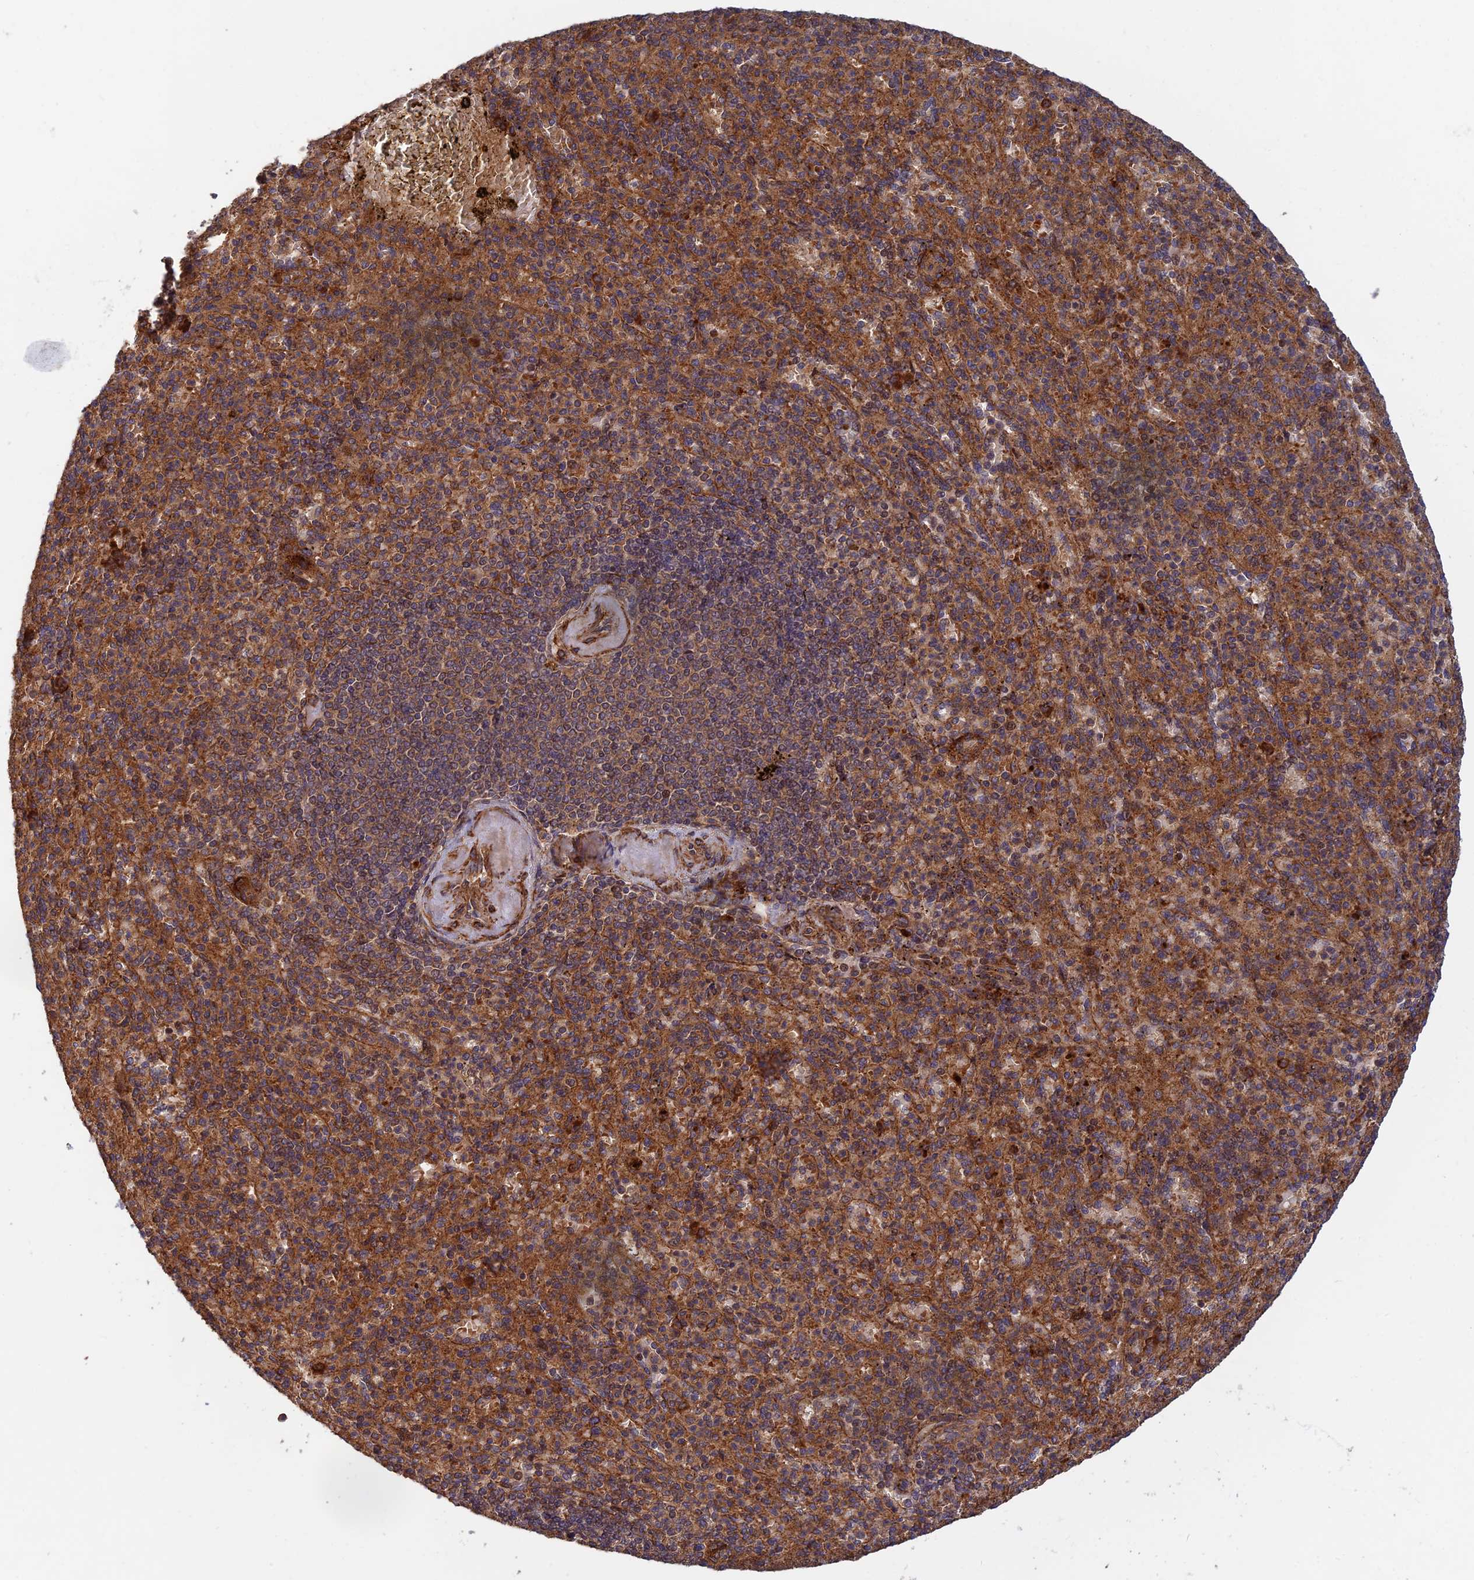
{"staining": {"intensity": "strong", "quantity": "25%-75%", "location": "cytoplasmic/membranous"}, "tissue": "spleen", "cell_type": "Cells in red pulp", "image_type": "normal", "snomed": [{"axis": "morphology", "description": "Normal tissue, NOS"}, {"axis": "topography", "description": "Spleen"}], "caption": "Immunohistochemical staining of unremarkable human spleen exhibits 25%-75% levels of strong cytoplasmic/membranous protein positivity in approximately 25%-75% of cells in red pulp. The staining was performed using DAB to visualize the protein expression in brown, while the nuclei were stained in blue with hematoxylin (Magnification: 20x).", "gene": "RELCH", "patient": {"sex": "female", "age": 74}}